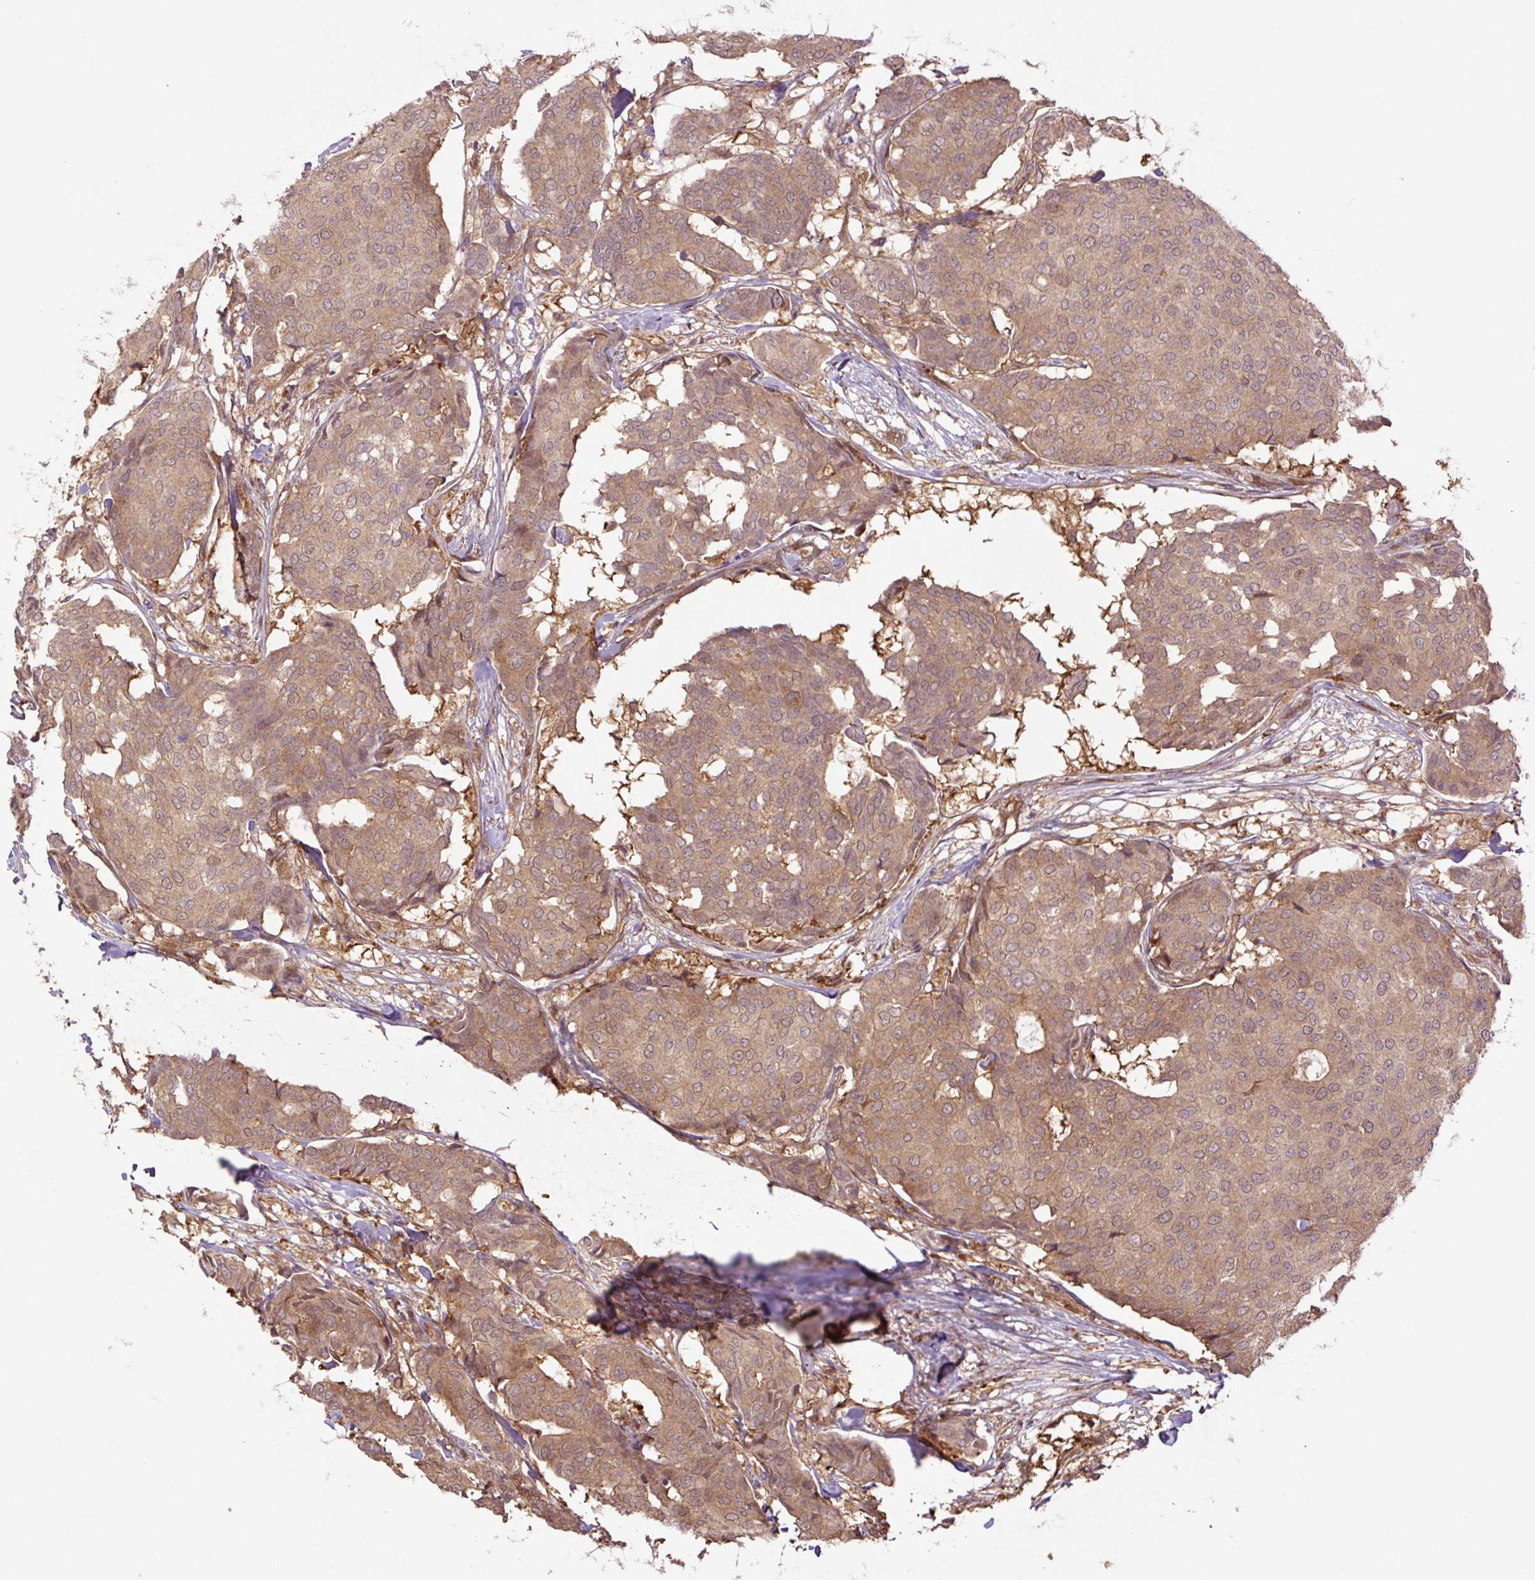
{"staining": {"intensity": "moderate", "quantity": ">75%", "location": "cytoplasmic/membranous"}, "tissue": "breast cancer", "cell_type": "Tumor cells", "image_type": "cancer", "snomed": [{"axis": "morphology", "description": "Duct carcinoma"}, {"axis": "topography", "description": "Breast"}], "caption": "IHC micrograph of neoplastic tissue: breast cancer stained using immunohistochemistry shows medium levels of moderate protein expression localized specifically in the cytoplasmic/membranous of tumor cells, appearing as a cytoplasmic/membranous brown color.", "gene": "TPT1", "patient": {"sex": "female", "age": 75}}